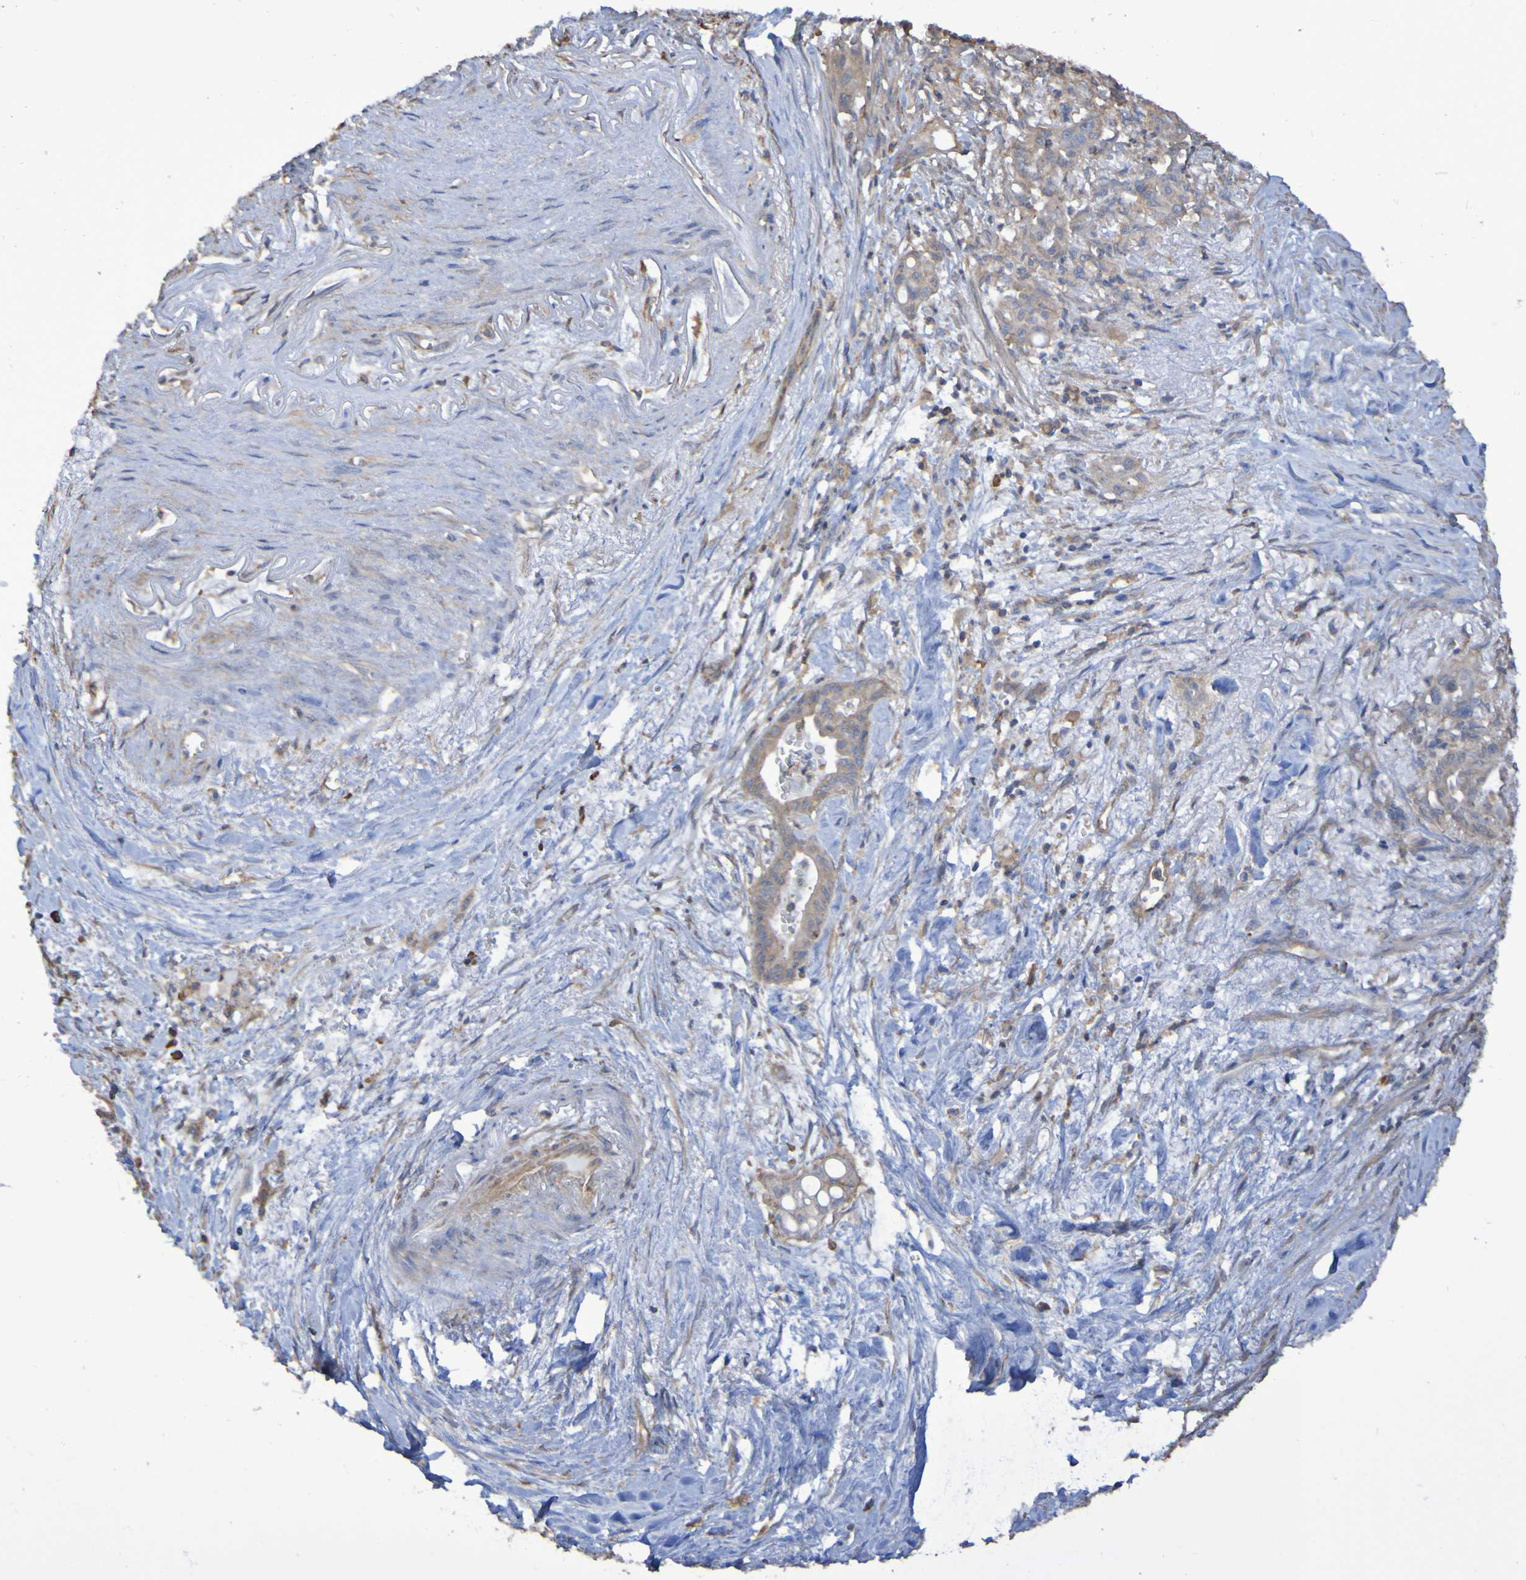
{"staining": {"intensity": "weak", "quantity": ">75%", "location": "cytoplasmic/membranous"}, "tissue": "pancreatic cancer", "cell_type": "Tumor cells", "image_type": "cancer", "snomed": [{"axis": "morphology", "description": "Adenocarcinoma, NOS"}, {"axis": "topography", "description": "Pancreas"}], "caption": "A low amount of weak cytoplasmic/membranous positivity is present in approximately >75% of tumor cells in pancreatic cancer tissue. (DAB (3,3'-diaminobenzidine) IHC with brightfield microscopy, high magnification).", "gene": "SYNJ1", "patient": {"sex": "male", "age": 70}}